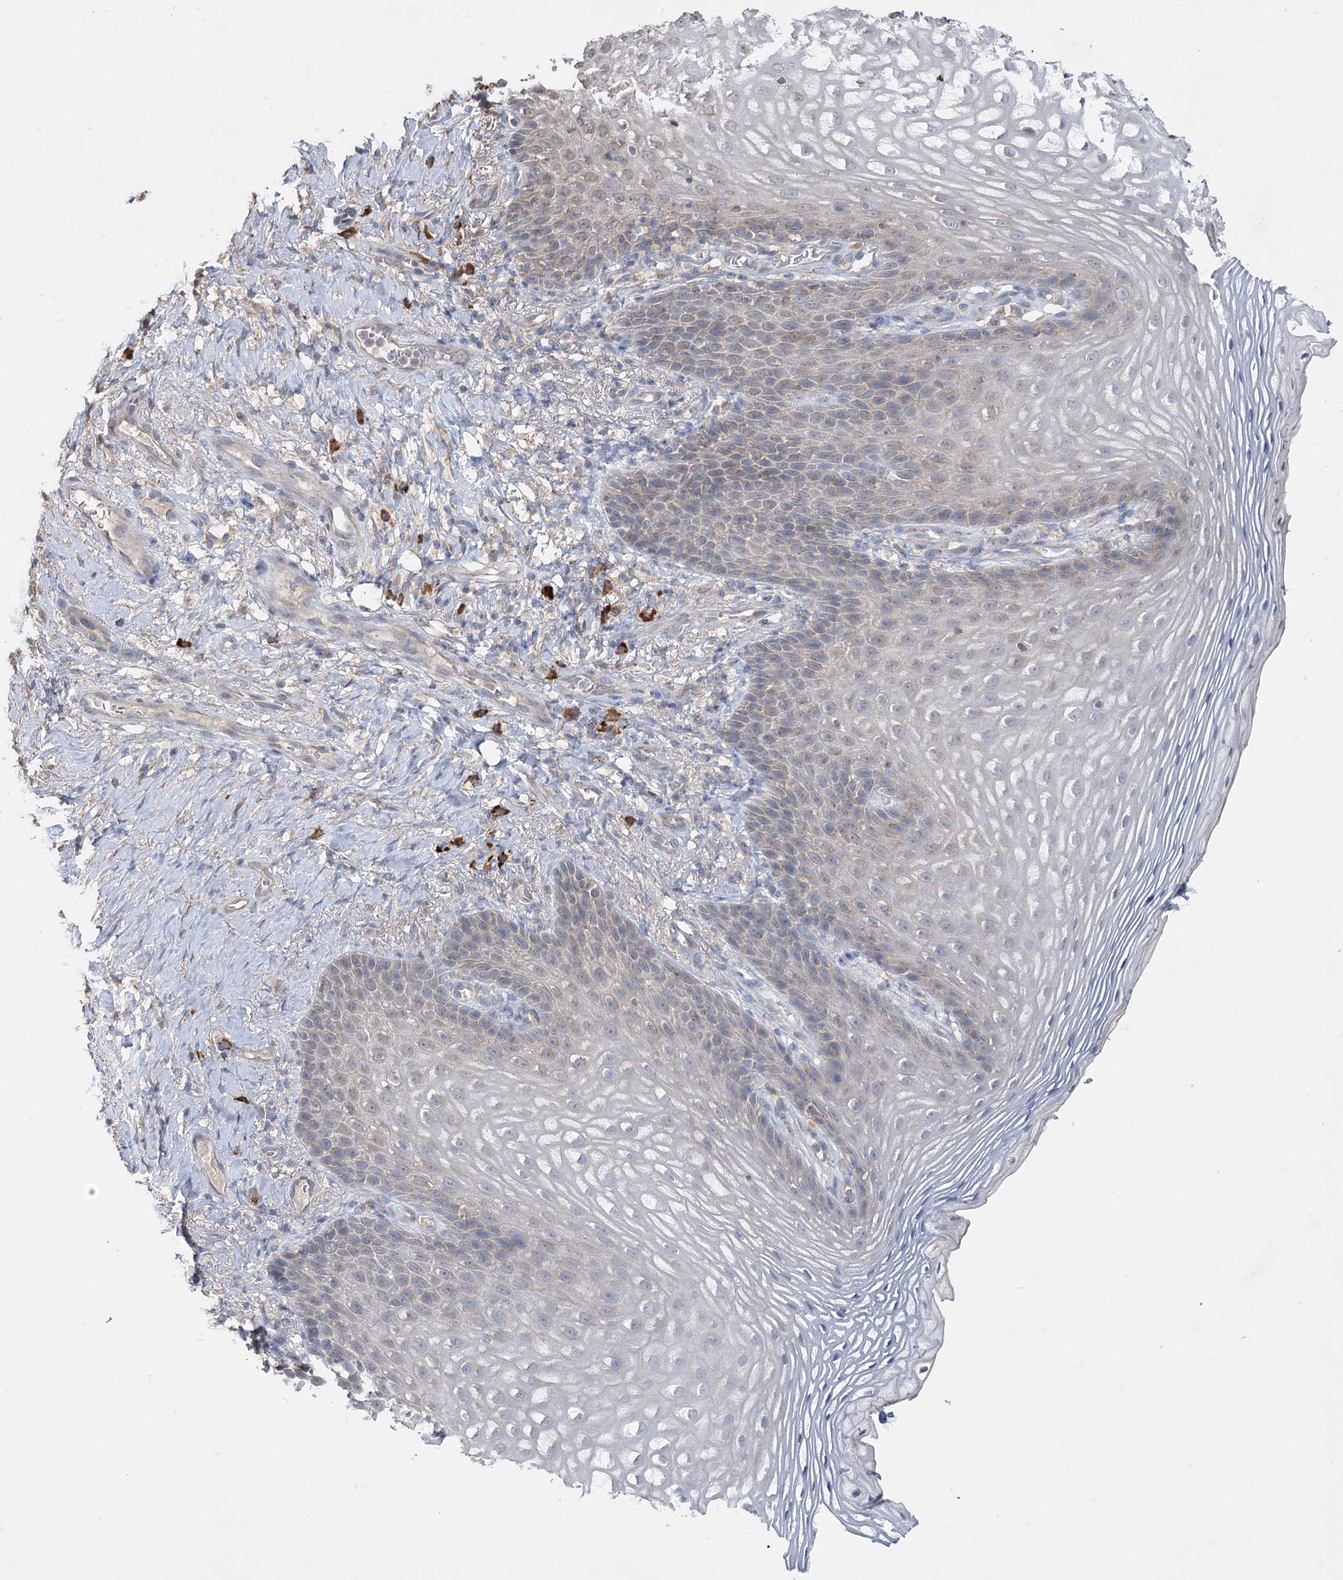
{"staining": {"intensity": "weak", "quantity": "<25%", "location": "cytoplasmic/membranous"}, "tissue": "vagina", "cell_type": "Squamous epithelial cells", "image_type": "normal", "snomed": [{"axis": "morphology", "description": "Normal tissue, NOS"}, {"axis": "topography", "description": "Vagina"}], "caption": "Immunohistochemistry (IHC) image of unremarkable vagina: vagina stained with DAB (3,3'-diaminobenzidine) demonstrates no significant protein staining in squamous epithelial cells.", "gene": "IL1RAP", "patient": {"sex": "female", "age": 60}}